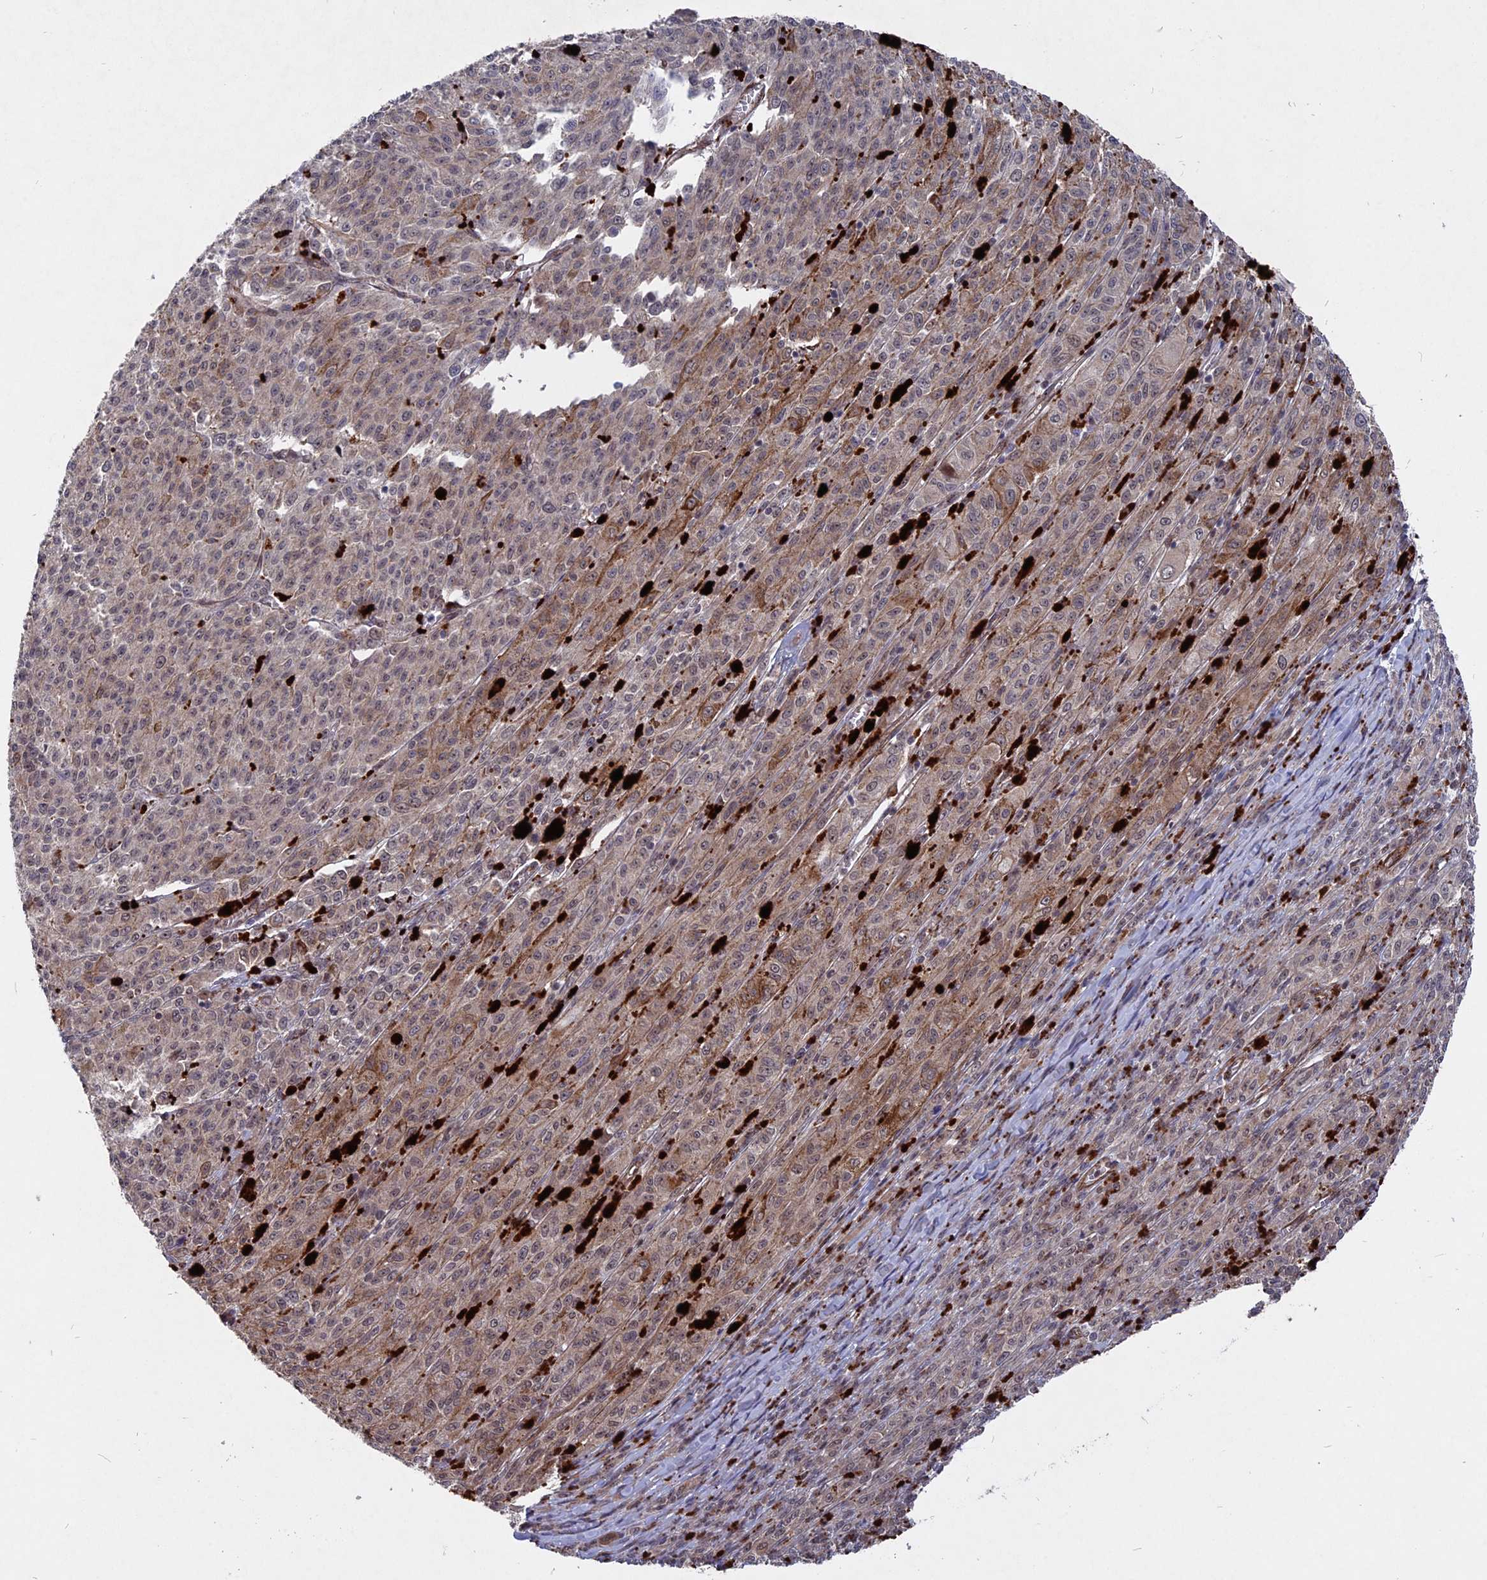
{"staining": {"intensity": "weak", "quantity": "25%-75%", "location": "cytoplasmic/membranous"}, "tissue": "melanoma", "cell_type": "Tumor cells", "image_type": "cancer", "snomed": [{"axis": "morphology", "description": "Malignant melanoma, NOS"}, {"axis": "topography", "description": "Skin"}], "caption": "Immunohistochemistry micrograph of neoplastic tissue: malignant melanoma stained using IHC reveals low levels of weak protein expression localized specifically in the cytoplasmic/membranous of tumor cells, appearing as a cytoplasmic/membranous brown color.", "gene": "NOSIP", "patient": {"sex": "female", "age": 52}}